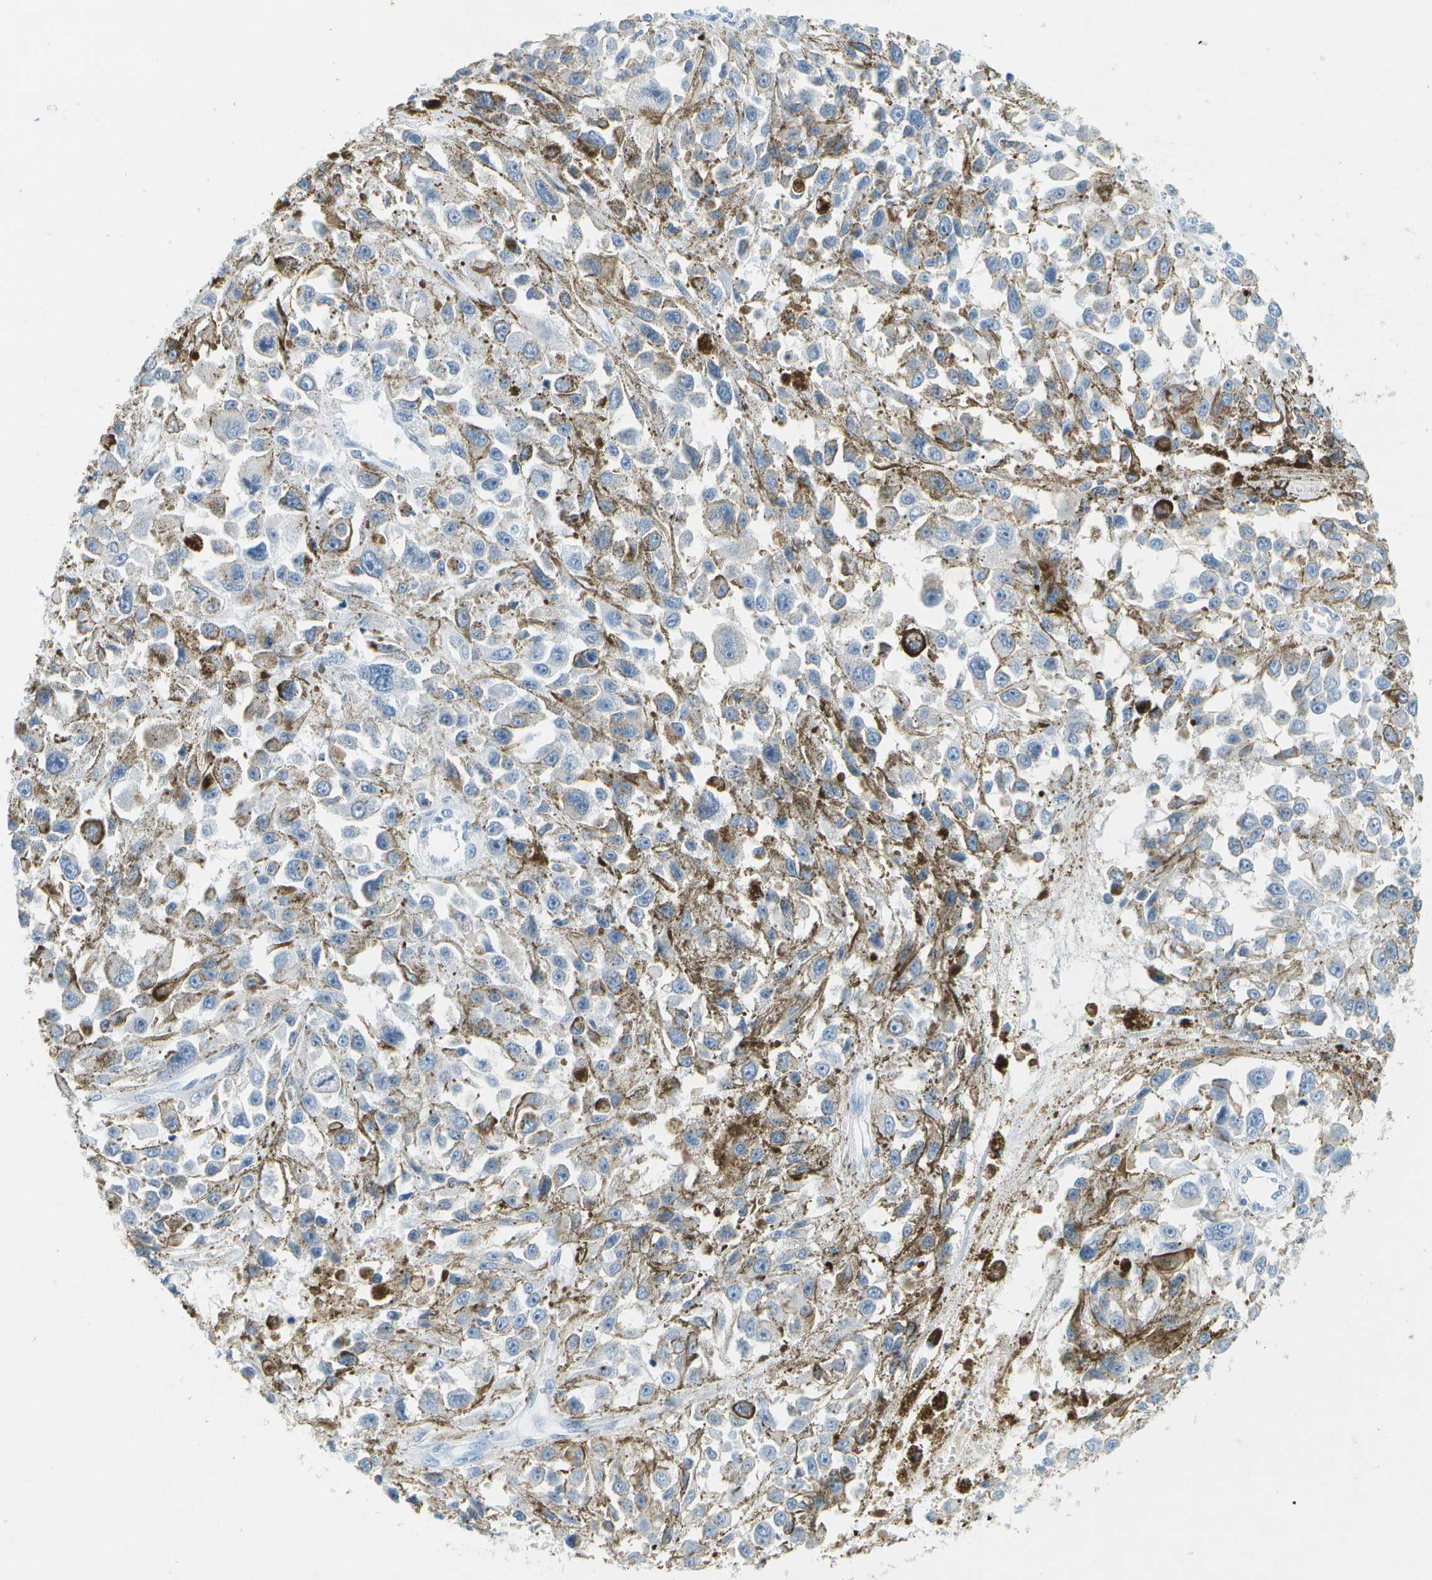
{"staining": {"intensity": "negative", "quantity": "none", "location": "none"}, "tissue": "melanoma", "cell_type": "Tumor cells", "image_type": "cancer", "snomed": [{"axis": "morphology", "description": "Malignant melanoma, Metastatic site"}, {"axis": "topography", "description": "Lymph node"}], "caption": "Melanoma was stained to show a protein in brown. There is no significant expression in tumor cells. (Stains: DAB immunohistochemistry with hematoxylin counter stain, Microscopy: brightfield microscopy at high magnification).", "gene": "SMYD5", "patient": {"sex": "male", "age": 59}}